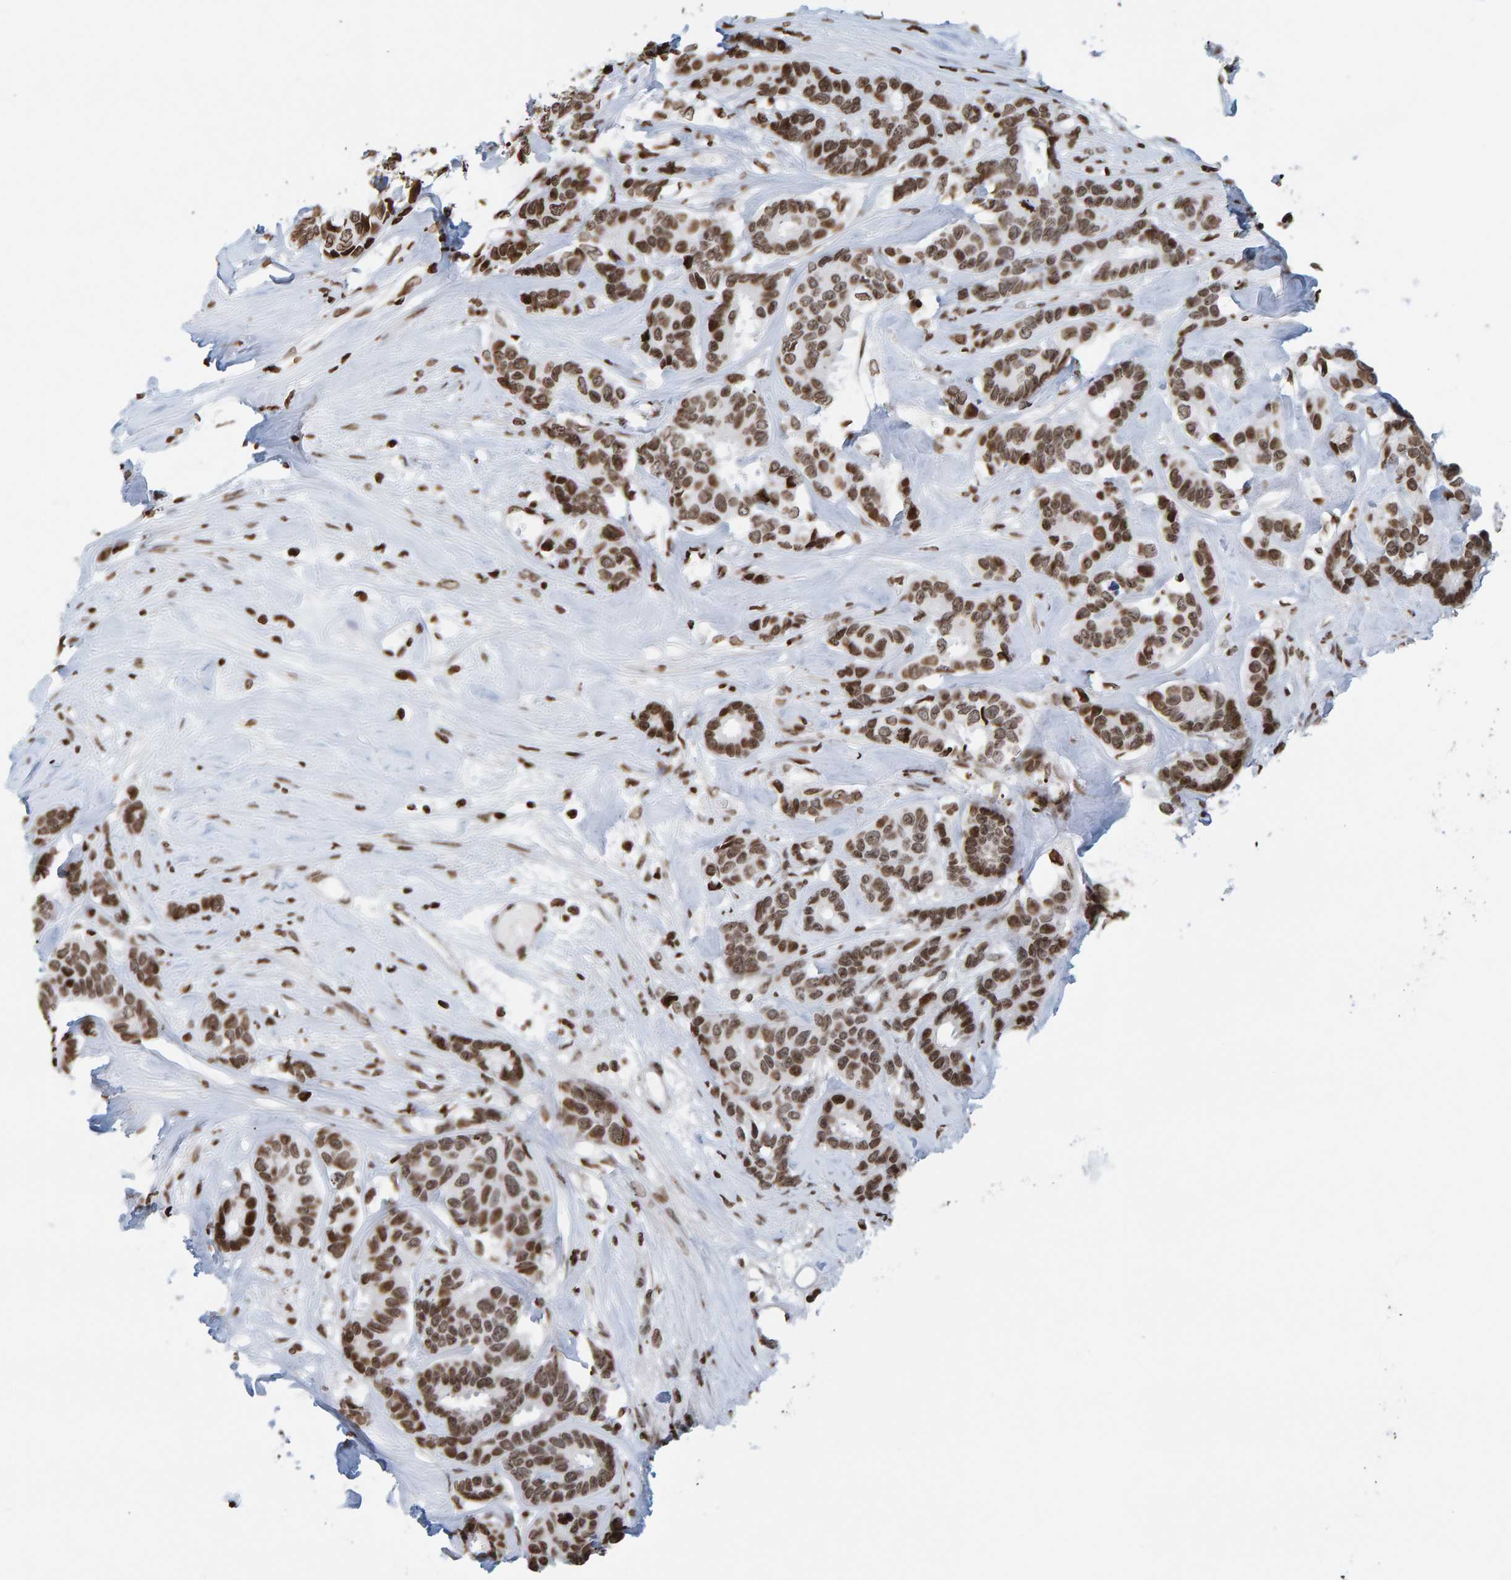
{"staining": {"intensity": "moderate", "quantity": ">75%", "location": "nuclear"}, "tissue": "breast cancer", "cell_type": "Tumor cells", "image_type": "cancer", "snomed": [{"axis": "morphology", "description": "Duct carcinoma"}, {"axis": "topography", "description": "Breast"}], "caption": "This photomicrograph demonstrates IHC staining of human infiltrating ductal carcinoma (breast), with medium moderate nuclear staining in about >75% of tumor cells.", "gene": "BRF2", "patient": {"sex": "female", "age": 87}}